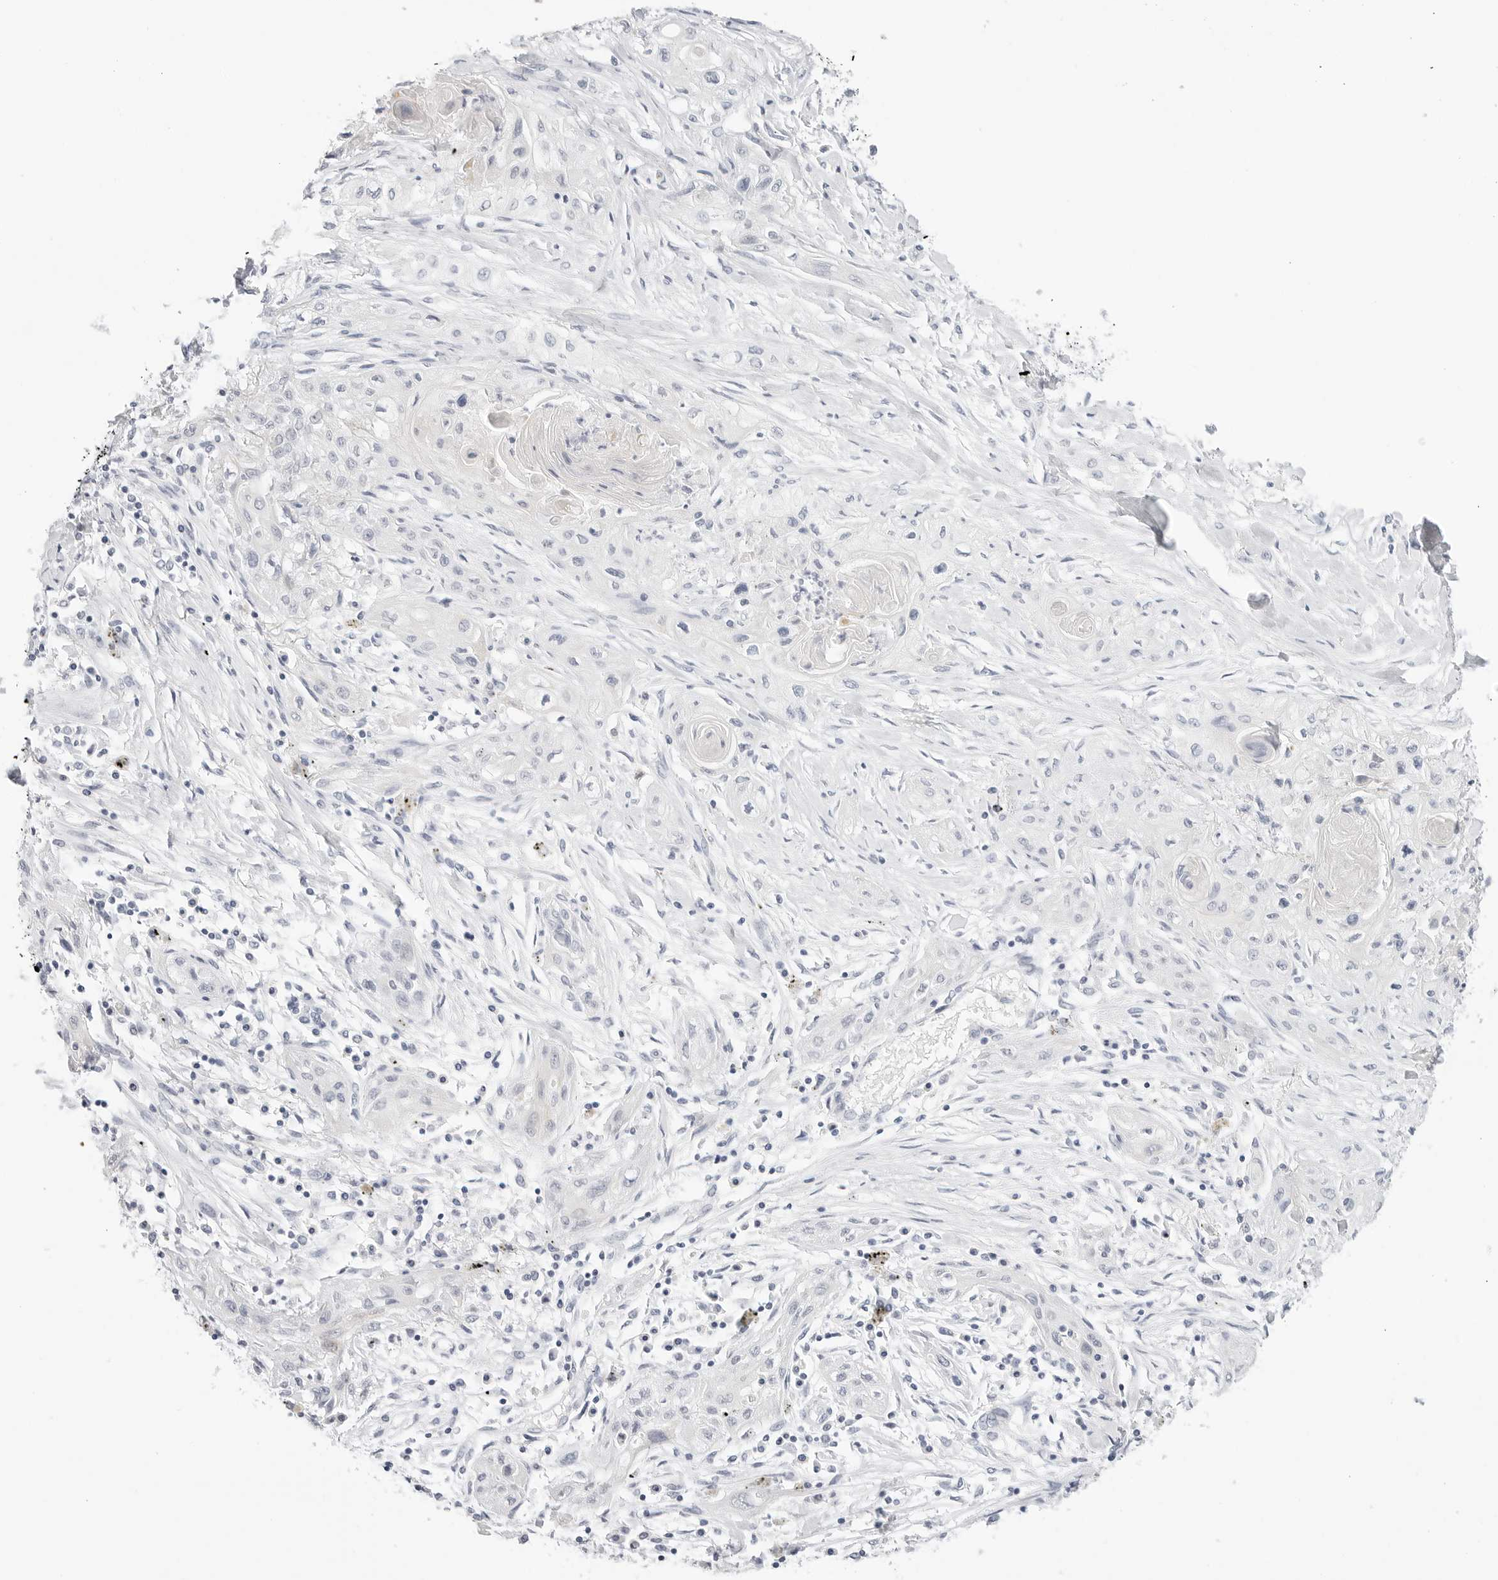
{"staining": {"intensity": "negative", "quantity": "none", "location": "none"}, "tissue": "lung cancer", "cell_type": "Tumor cells", "image_type": "cancer", "snomed": [{"axis": "morphology", "description": "Squamous cell carcinoma, NOS"}, {"axis": "topography", "description": "Lung"}], "caption": "High magnification brightfield microscopy of squamous cell carcinoma (lung) stained with DAB (brown) and counterstained with hematoxylin (blue): tumor cells show no significant positivity.", "gene": "HMGCS2", "patient": {"sex": "female", "age": 47}}